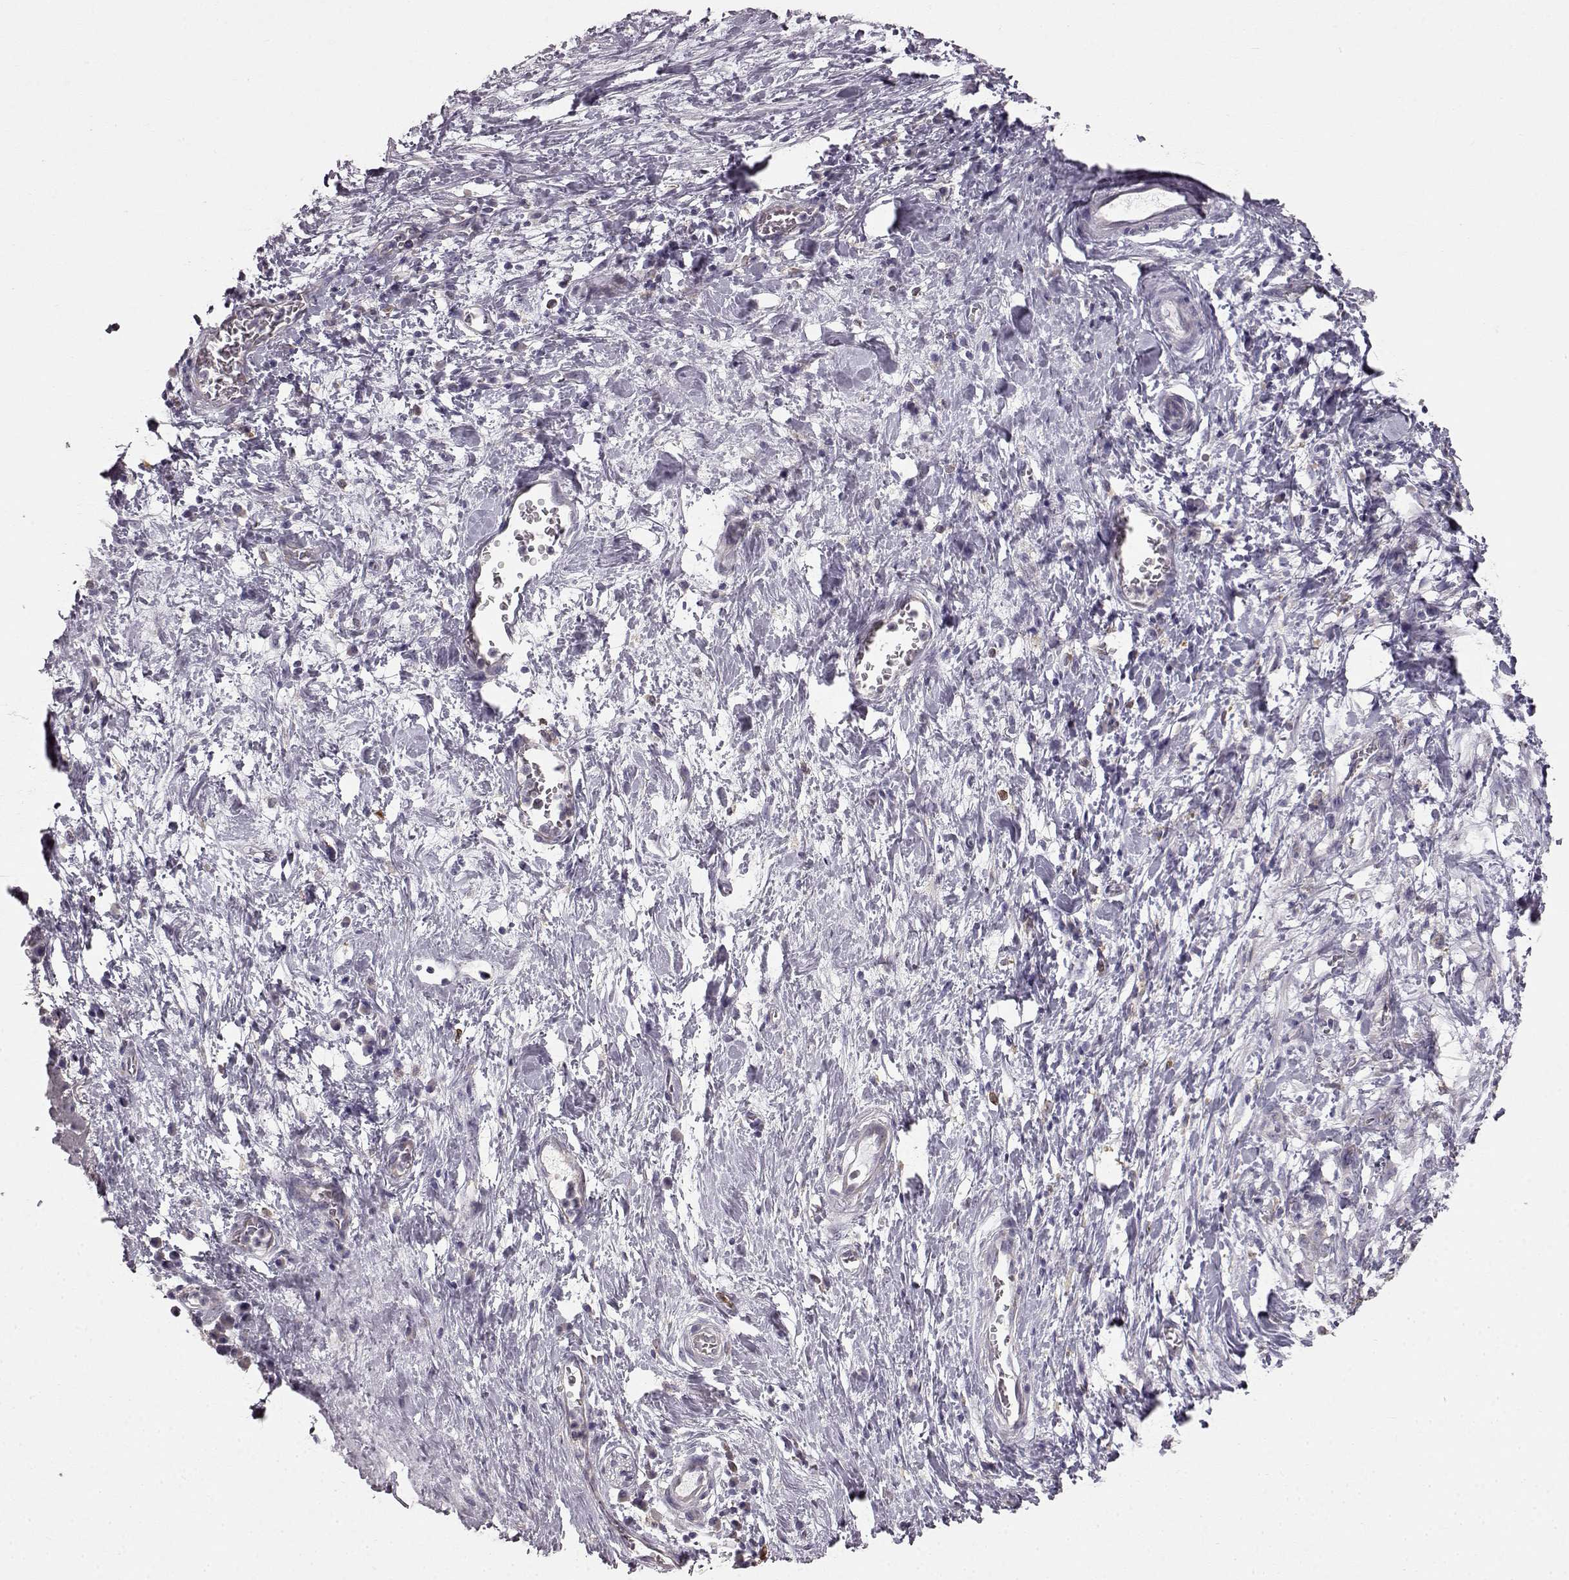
{"staining": {"intensity": "negative", "quantity": "none", "location": "none"}, "tissue": "stomach cancer", "cell_type": "Tumor cells", "image_type": "cancer", "snomed": [{"axis": "morphology", "description": "Normal tissue, NOS"}, {"axis": "morphology", "description": "Adenocarcinoma, NOS"}, {"axis": "topography", "description": "Stomach"}], "caption": "Immunohistochemical staining of human stomach cancer displays no significant expression in tumor cells.", "gene": "SPAG17", "patient": {"sex": "female", "age": 64}}